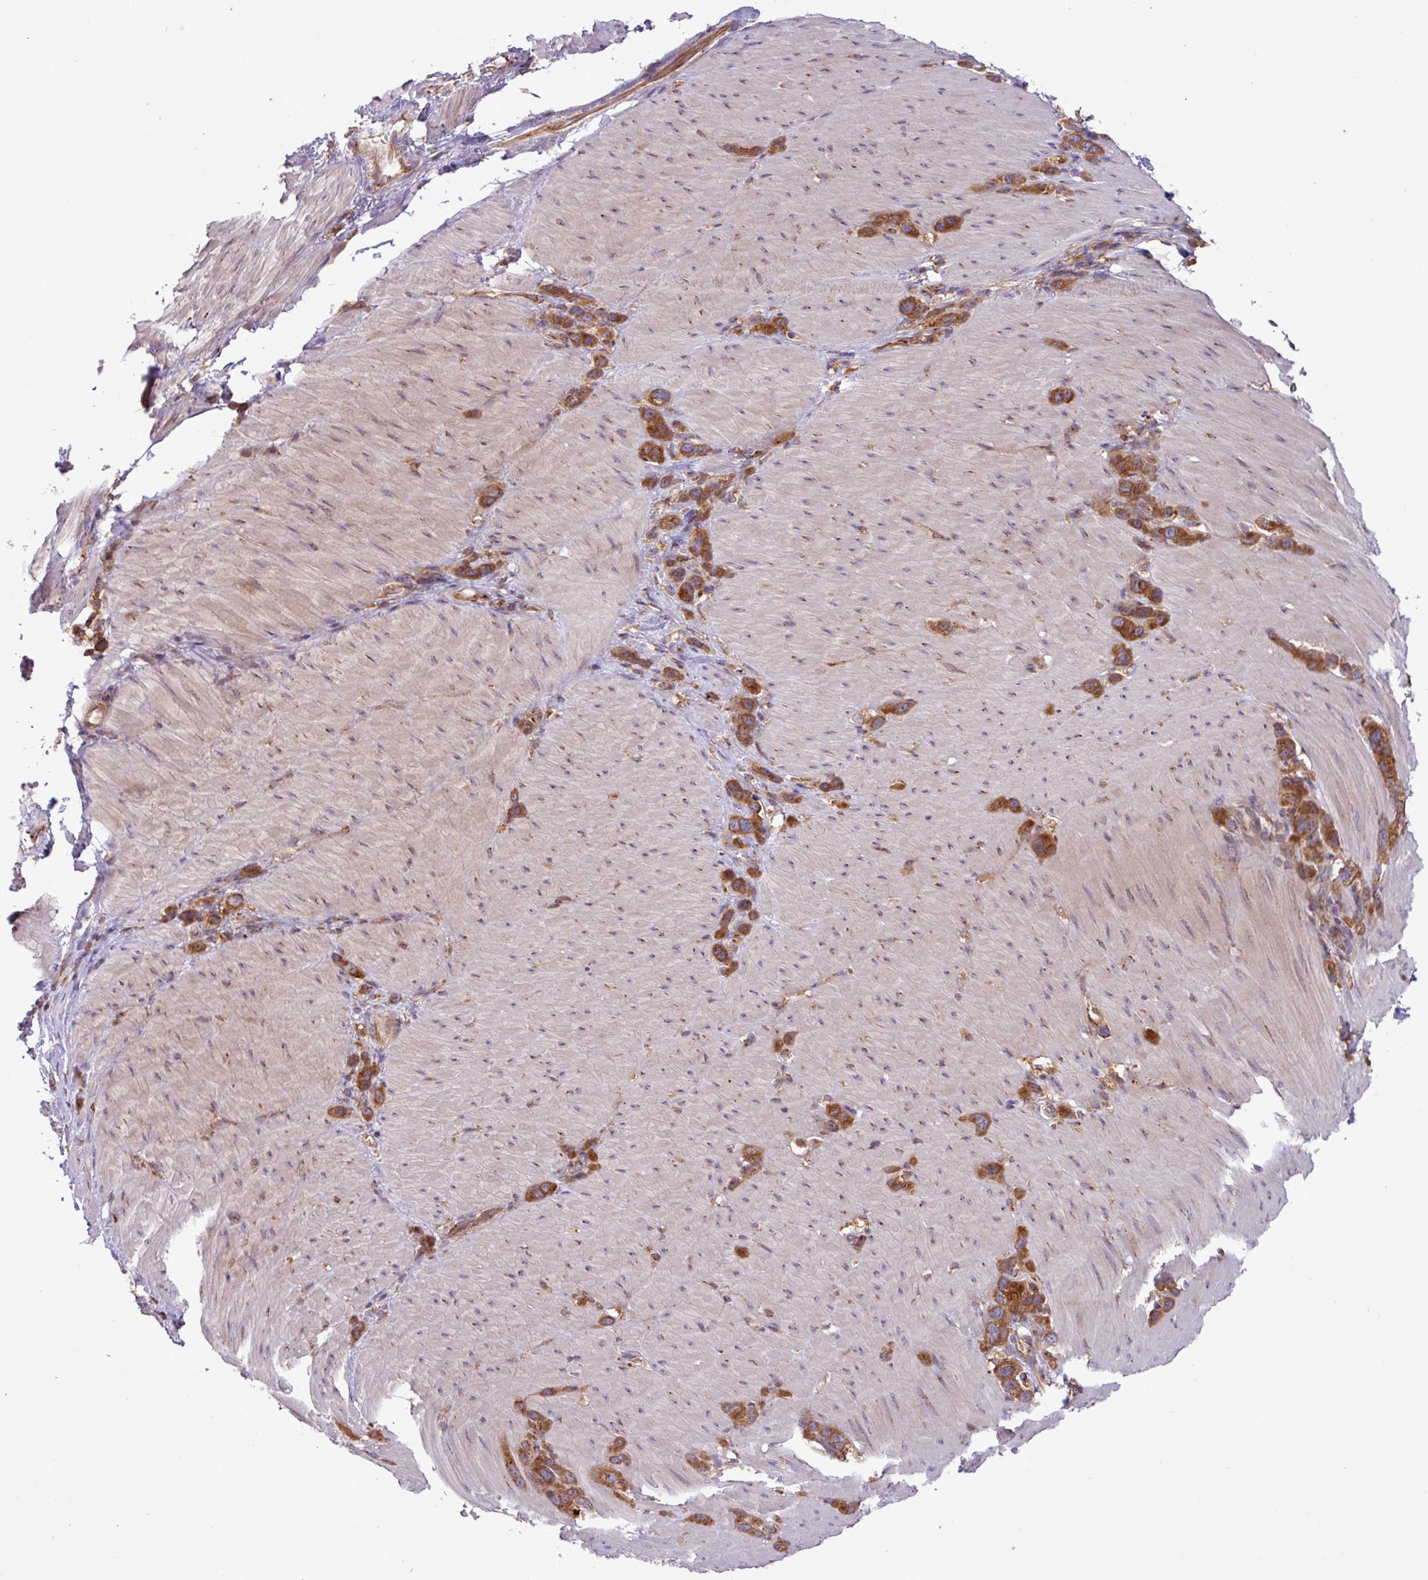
{"staining": {"intensity": "strong", "quantity": ">75%", "location": "cytoplasmic/membranous"}, "tissue": "stomach cancer", "cell_type": "Tumor cells", "image_type": "cancer", "snomed": [{"axis": "morphology", "description": "Adenocarcinoma, NOS"}, {"axis": "topography", "description": "Stomach"}], "caption": "A brown stain highlights strong cytoplasmic/membranous expression of a protein in stomach cancer tumor cells.", "gene": "RAB19", "patient": {"sex": "female", "age": 65}}